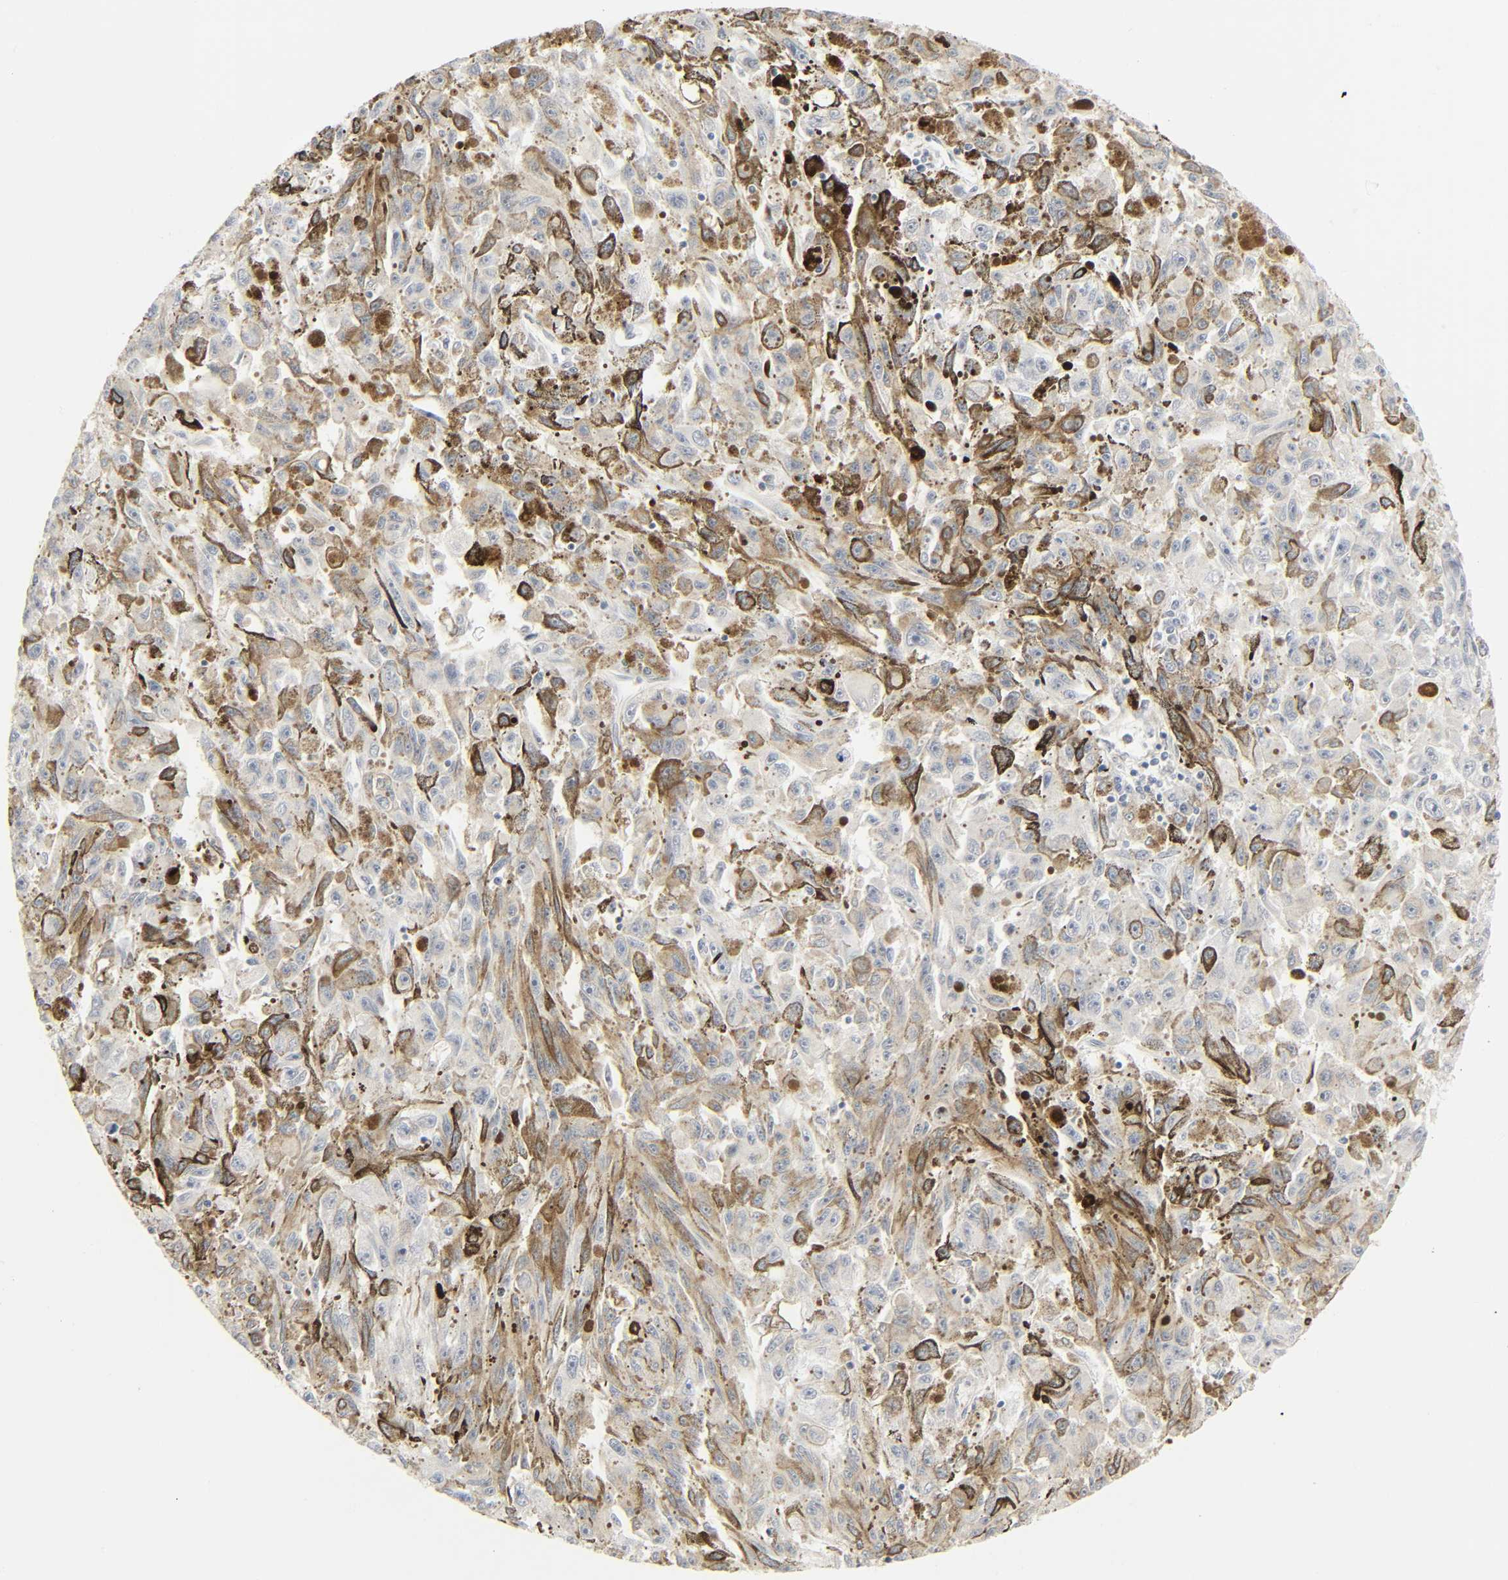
{"staining": {"intensity": "weak", "quantity": "25%-75%", "location": "cytoplasmic/membranous"}, "tissue": "melanoma", "cell_type": "Tumor cells", "image_type": "cancer", "snomed": [{"axis": "morphology", "description": "Malignant melanoma, NOS"}, {"axis": "topography", "description": "Skin"}], "caption": "Protein staining demonstrates weak cytoplasmic/membranous positivity in about 25%-75% of tumor cells in melanoma. The staining is performed using DAB (3,3'-diaminobenzidine) brown chromogen to label protein expression. The nuclei are counter-stained blue using hematoxylin.", "gene": "ZBTB16", "patient": {"sex": "female", "age": 104}}